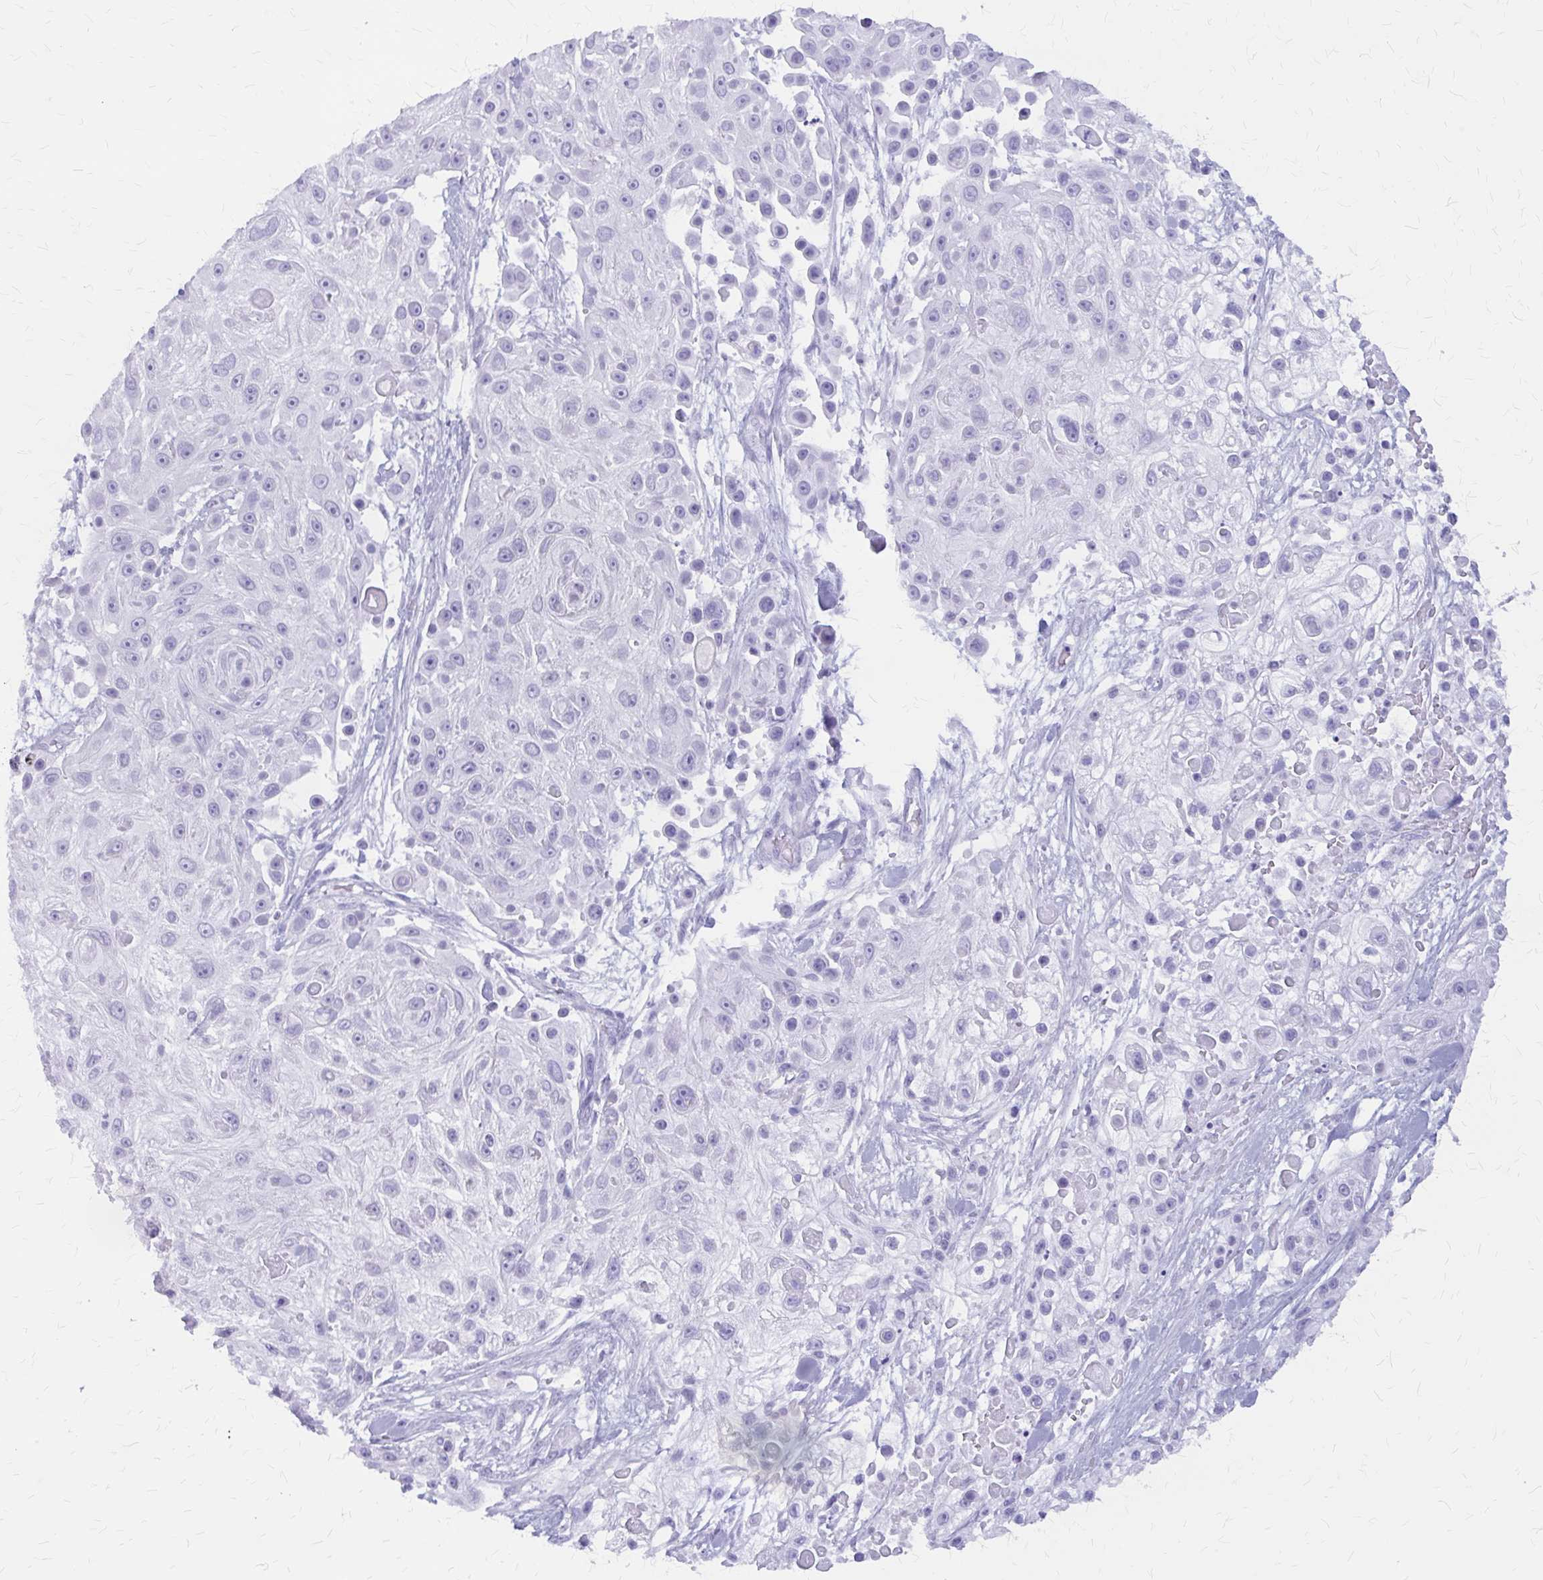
{"staining": {"intensity": "negative", "quantity": "none", "location": "none"}, "tissue": "skin cancer", "cell_type": "Tumor cells", "image_type": "cancer", "snomed": [{"axis": "morphology", "description": "Squamous cell carcinoma, NOS"}, {"axis": "topography", "description": "Skin"}], "caption": "IHC of skin cancer (squamous cell carcinoma) shows no expression in tumor cells.", "gene": "KLHDC7A", "patient": {"sex": "male", "age": 67}}